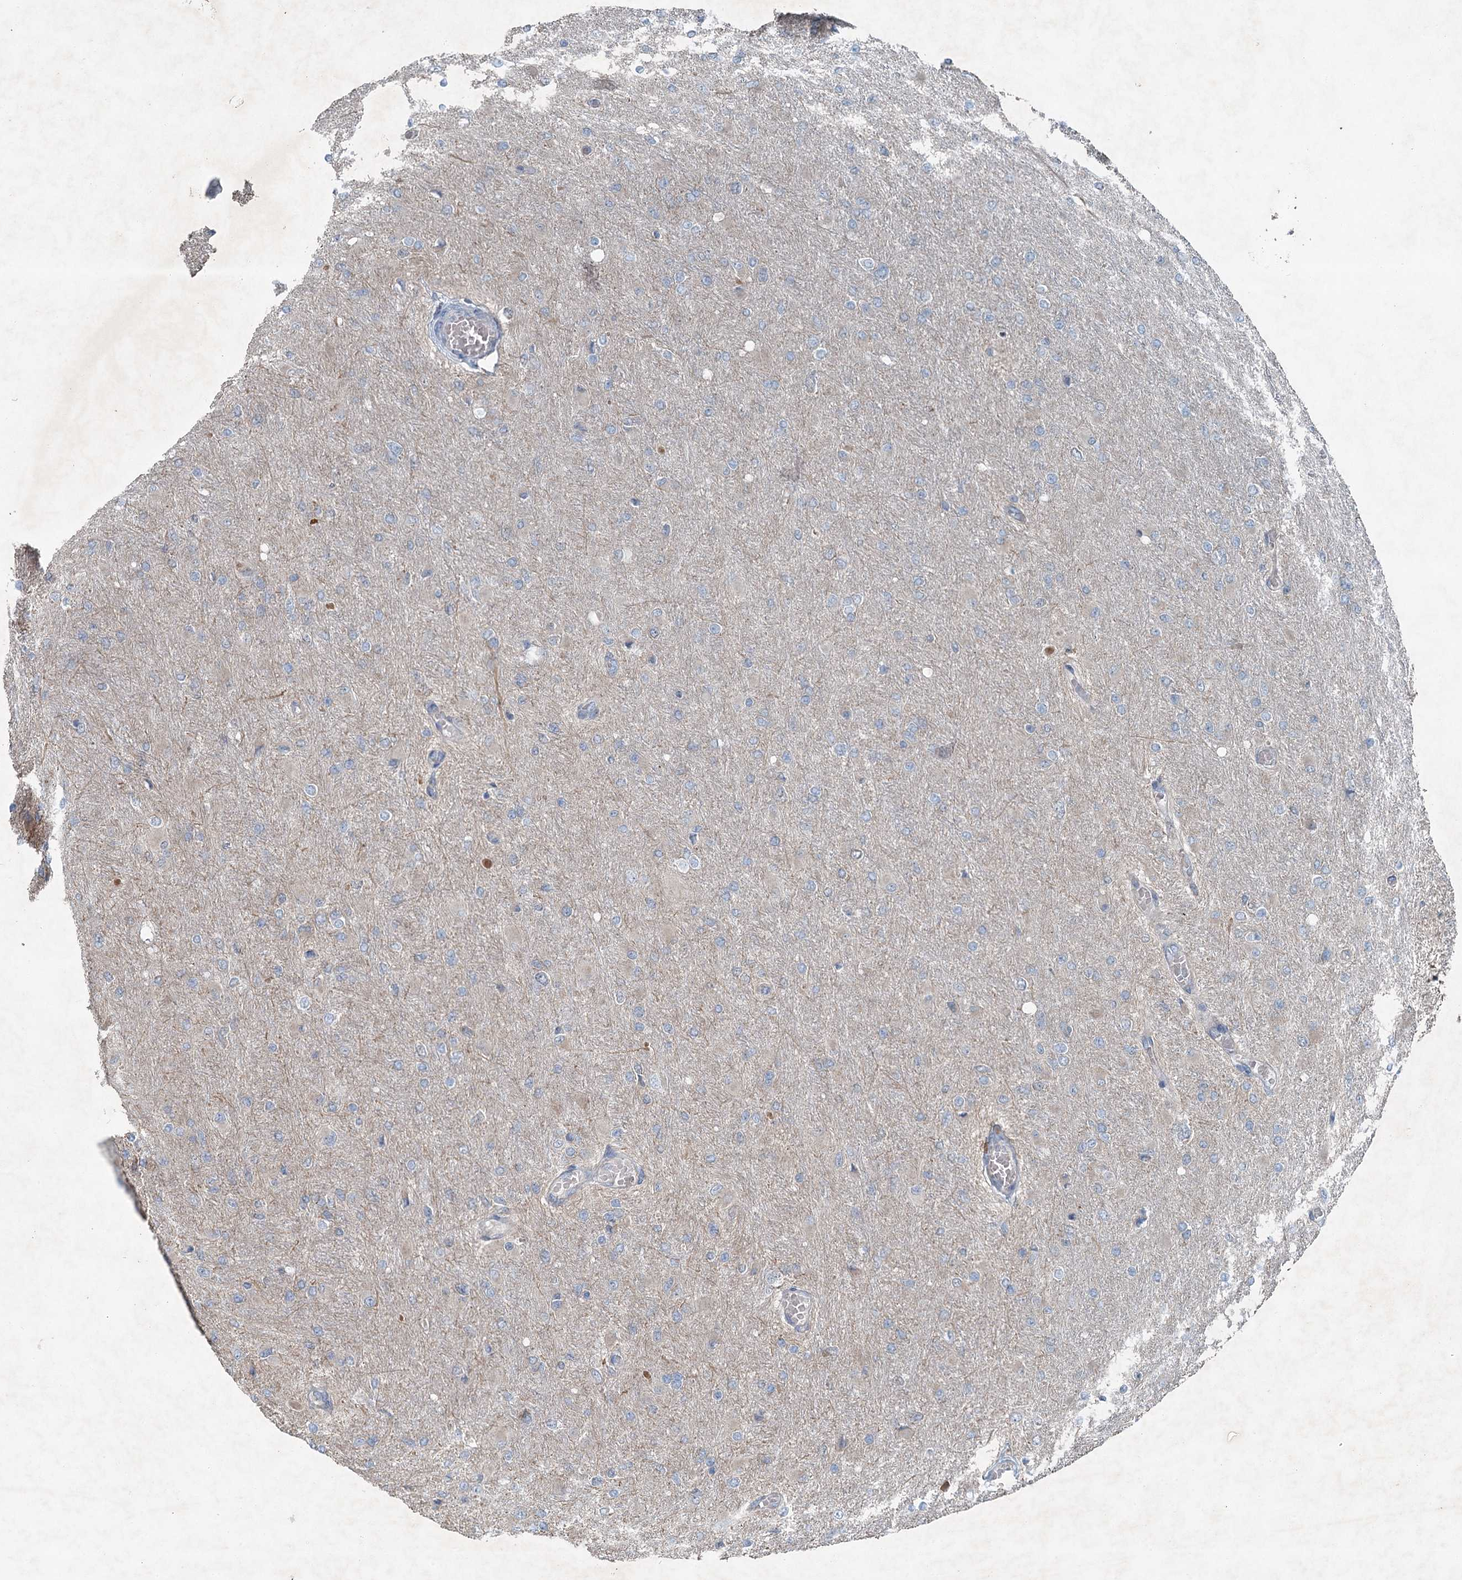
{"staining": {"intensity": "negative", "quantity": "none", "location": "none"}, "tissue": "glioma", "cell_type": "Tumor cells", "image_type": "cancer", "snomed": [{"axis": "morphology", "description": "Glioma, malignant, High grade"}, {"axis": "topography", "description": "Cerebral cortex"}], "caption": "A histopathology image of glioma stained for a protein exhibits no brown staining in tumor cells.", "gene": "CHCHD5", "patient": {"sex": "female", "age": 36}}